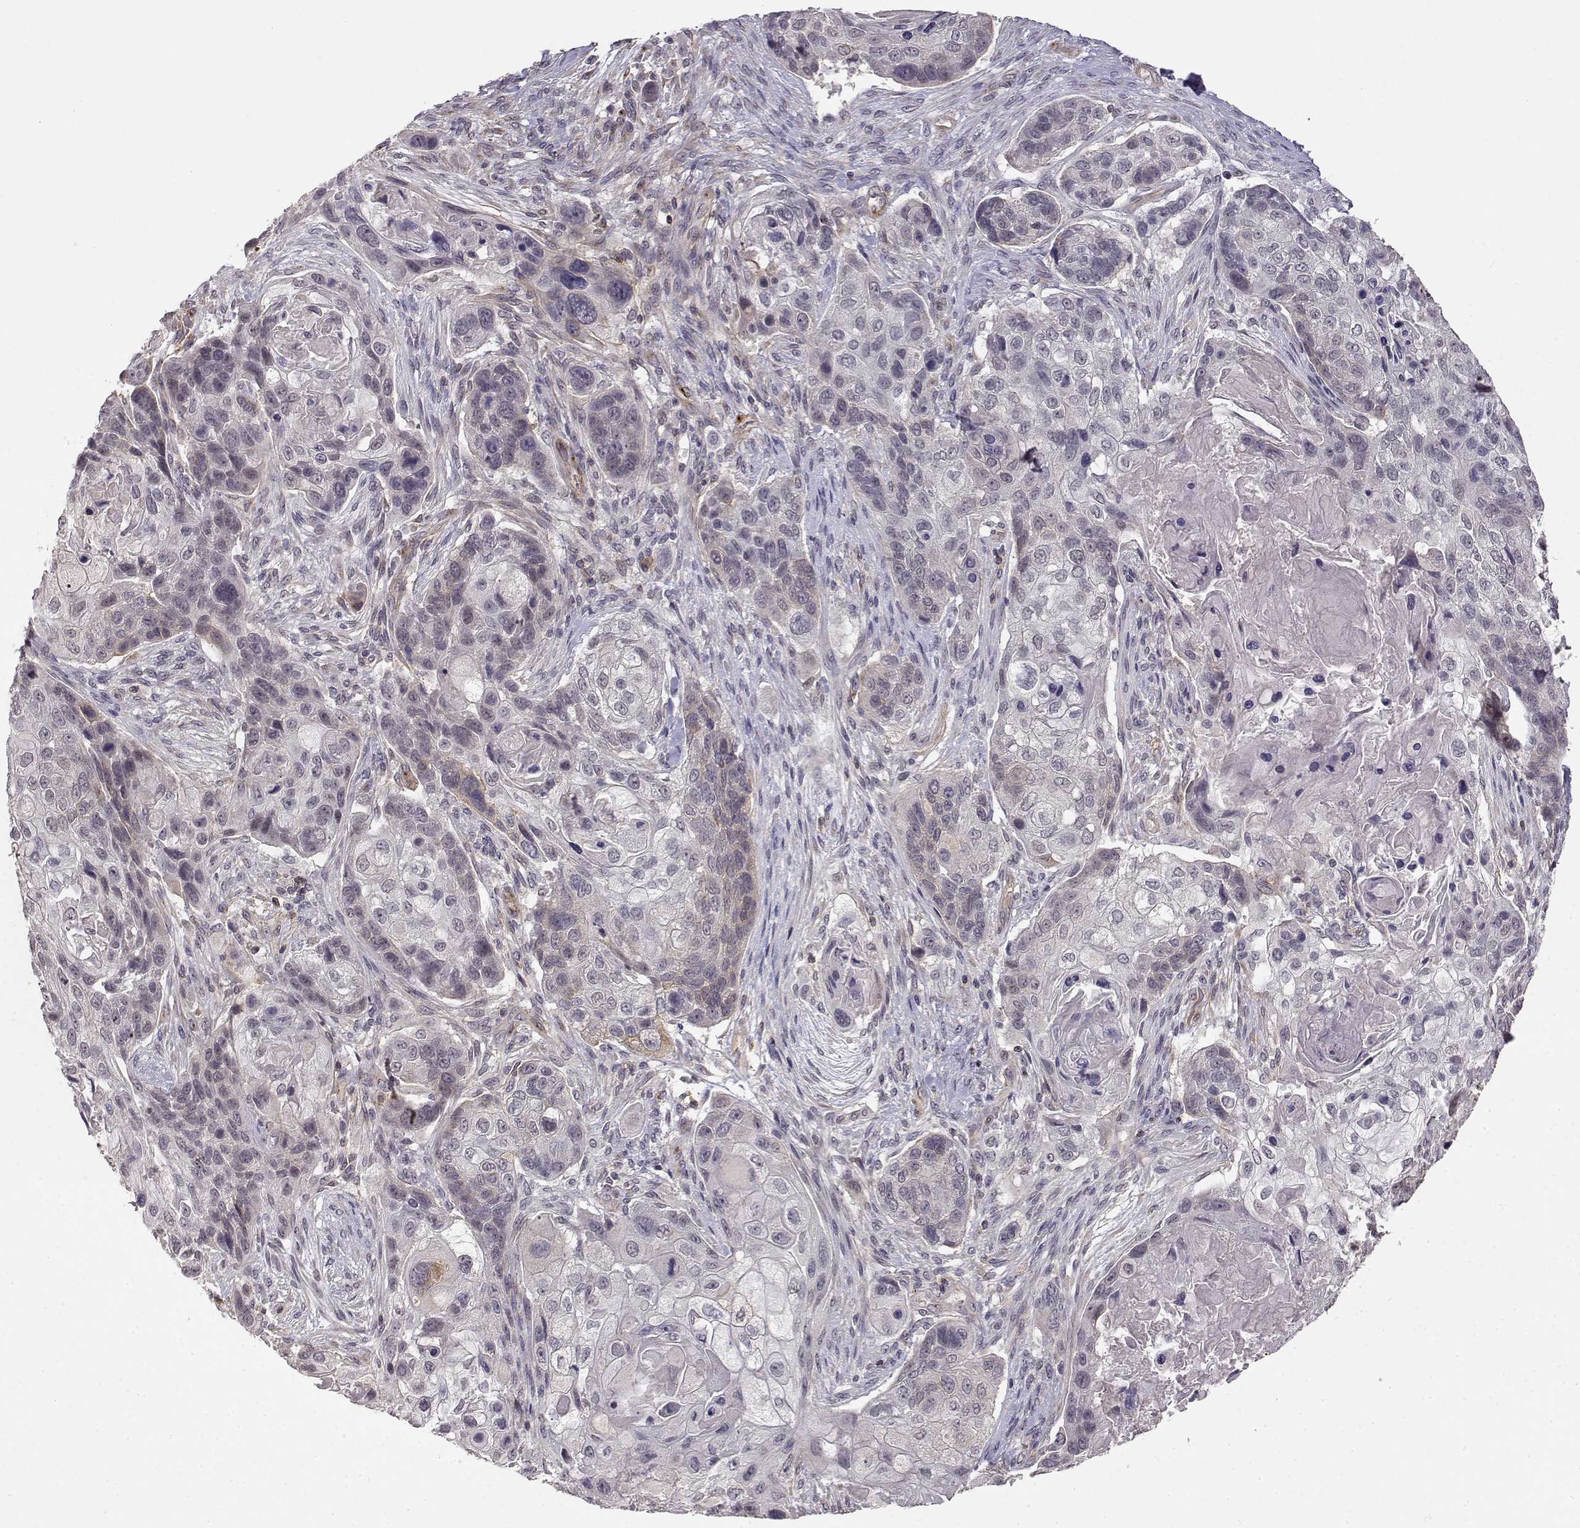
{"staining": {"intensity": "negative", "quantity": "none", "location": "none"}, "tissue": "lung cancer", "cell_type": "Tumor cells", "image_type": "cancer", "snomed": [{"axis": "morphology", "description": "Squamous cell carcinoma, NOS"}, {"axis": "topography", "description": "Lung"}], "caption": "Protein analysis of lung squamous cell carcinoma reveals no significant expression in tumor cells.", "gene": "IFITM1", "patient": {"sex": "male", "age": 69}}